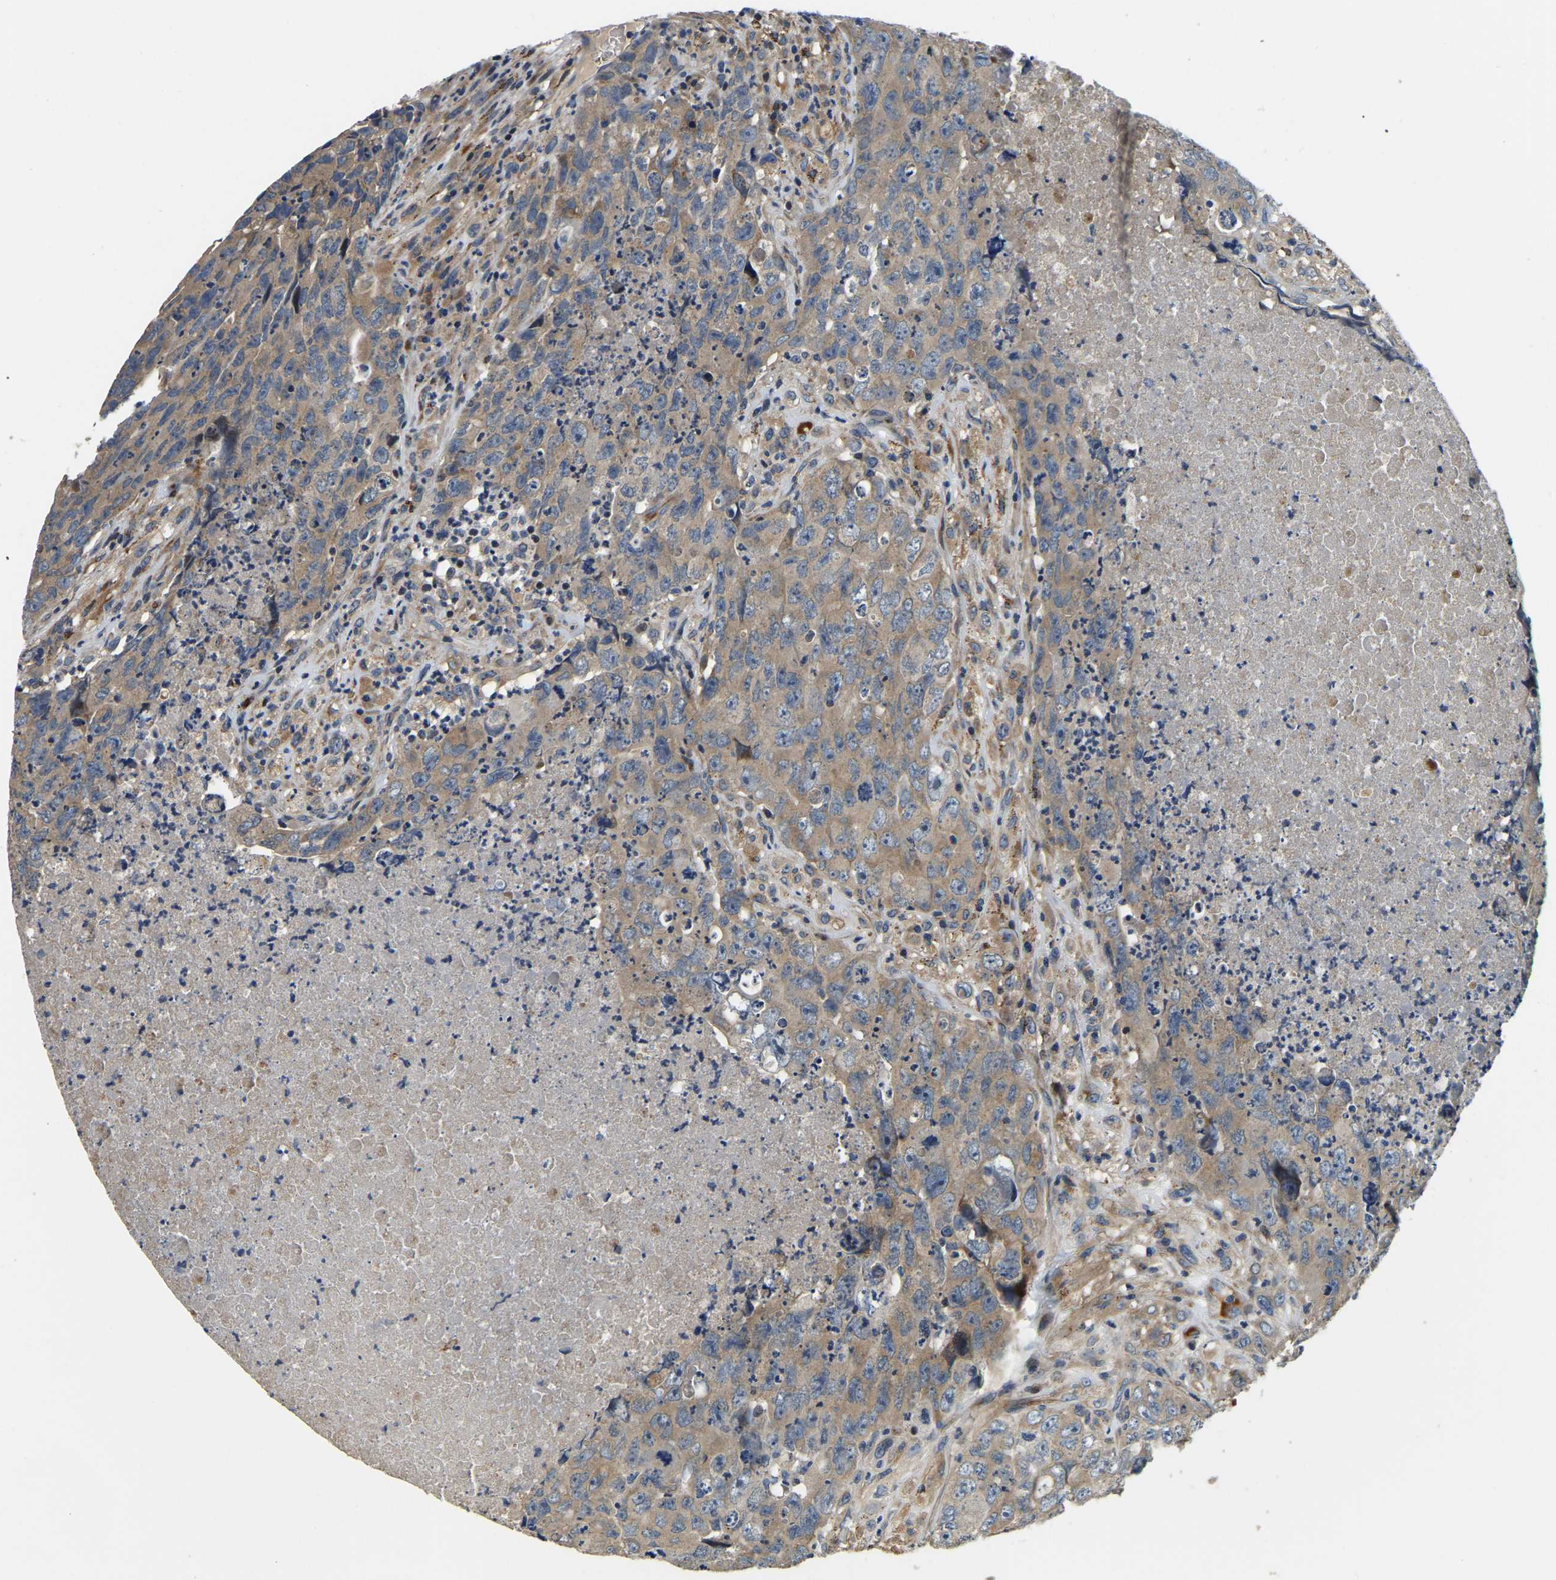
{"staining": {"intensity": "moderate", "quantity": ">75%", "location": "cytoplasmic/membranous"}, "tissue": "testis cancer", "cell_type": "Tumor cells", "image_type": "cancer", "snomed": [{"axis": "morphology", "description": "Carcinoma, Embryonal, NOS"}, {"axis": "topography", "description": "Testis"}], "caption": "A micrograph of testis cancer (embryonal carcinoma) stained for a protein shows moderate cytoplasmic/membranous brown staining in tumor cells.", "gene": "RNF39", "patient": {"sex": "male", "age": 32}}